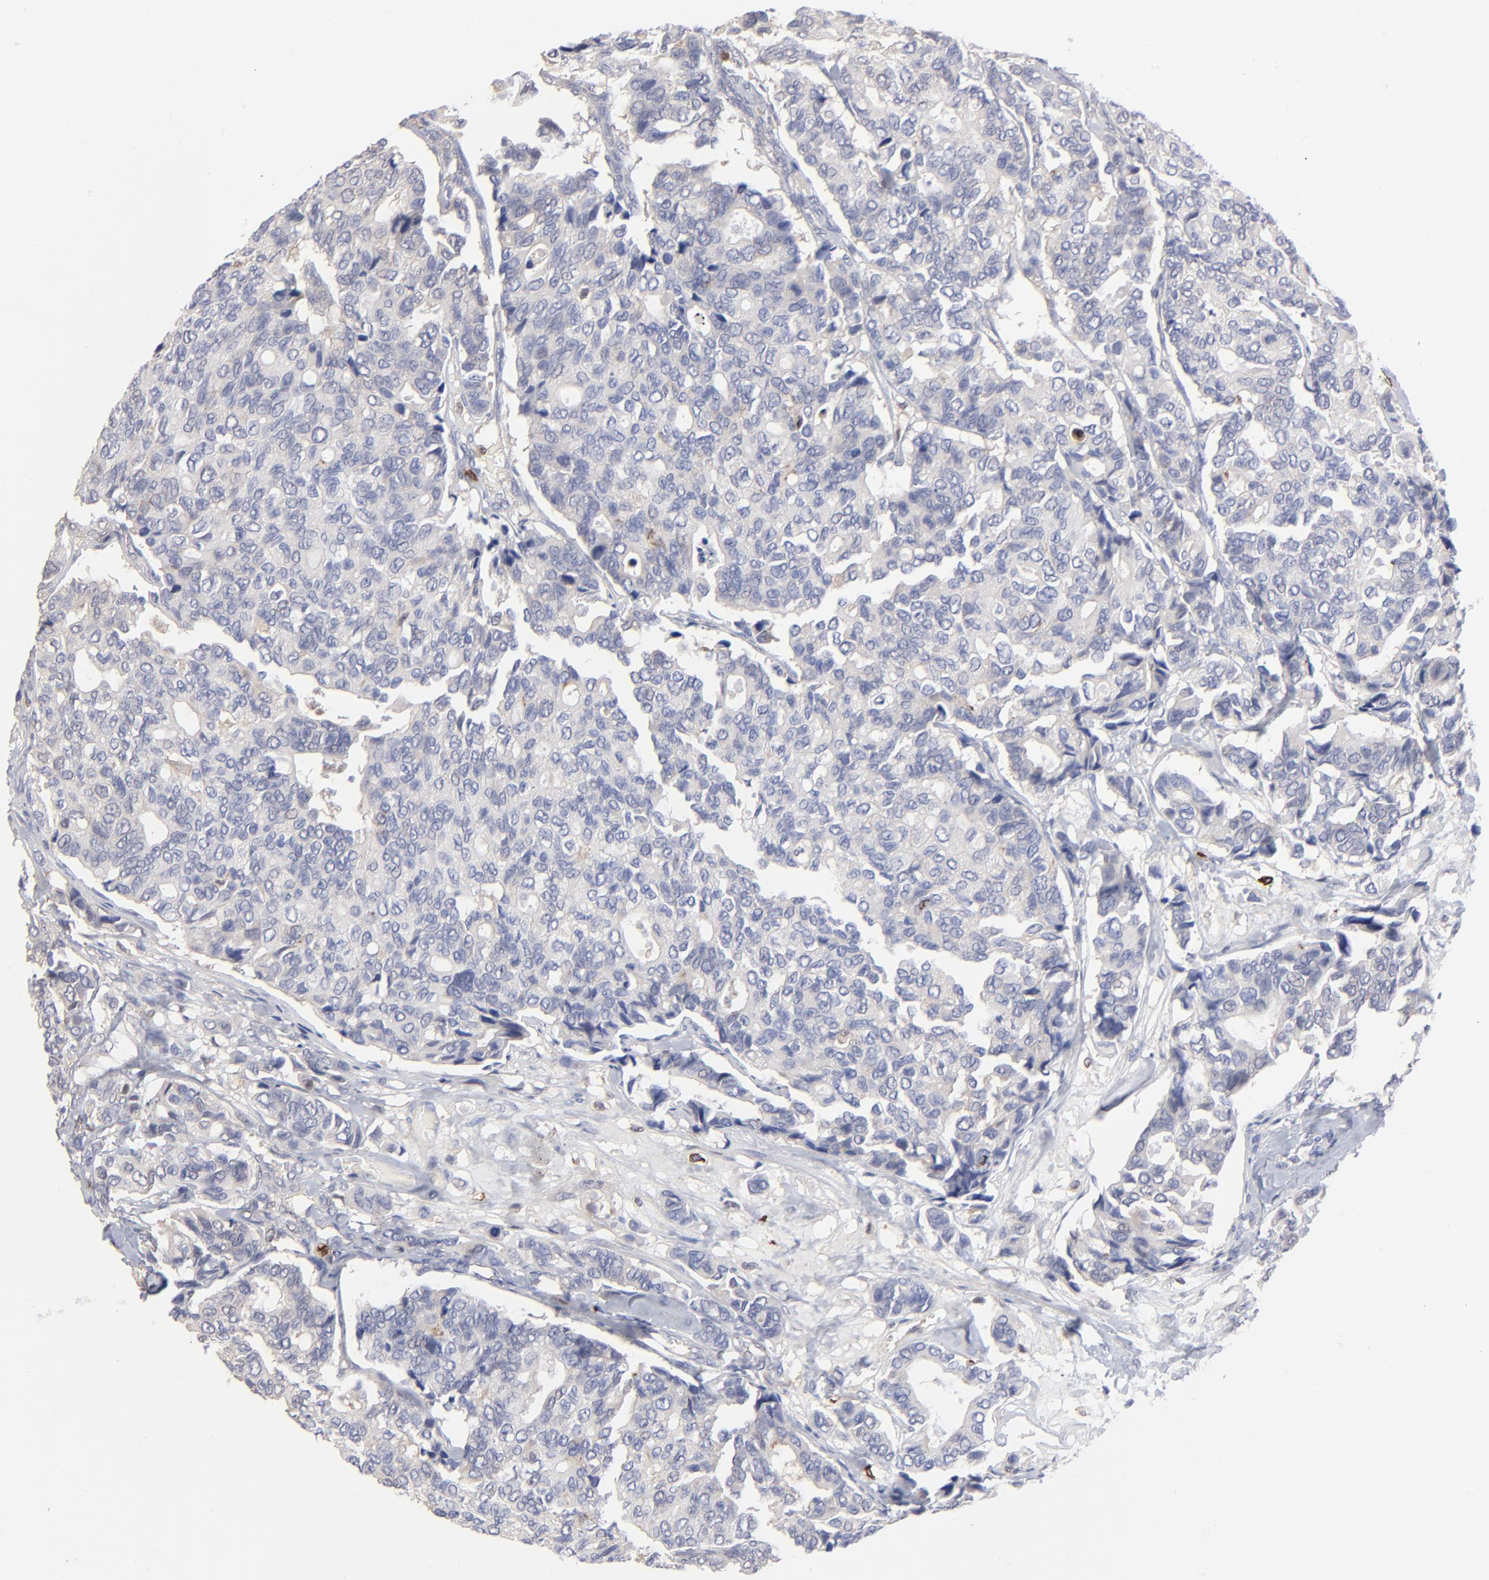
{"staining": {"intensity": "negative", "quantity": "none", "location": "none"}, "tissue": "breast cancer", "cell_type": "Tumor cells", "image_type": "cancer", "snomed": [{"axis": "morphology", "description": "Duct carcinoma"}, {"axis": "topography", "description": "Breast"}], "caption": "This is an immunohistochemistry histopathology image of breast cancer. There is no positivity in tumor cells.", "gene": "TBXT", "patient": {"sex": "female", "age": 69}}